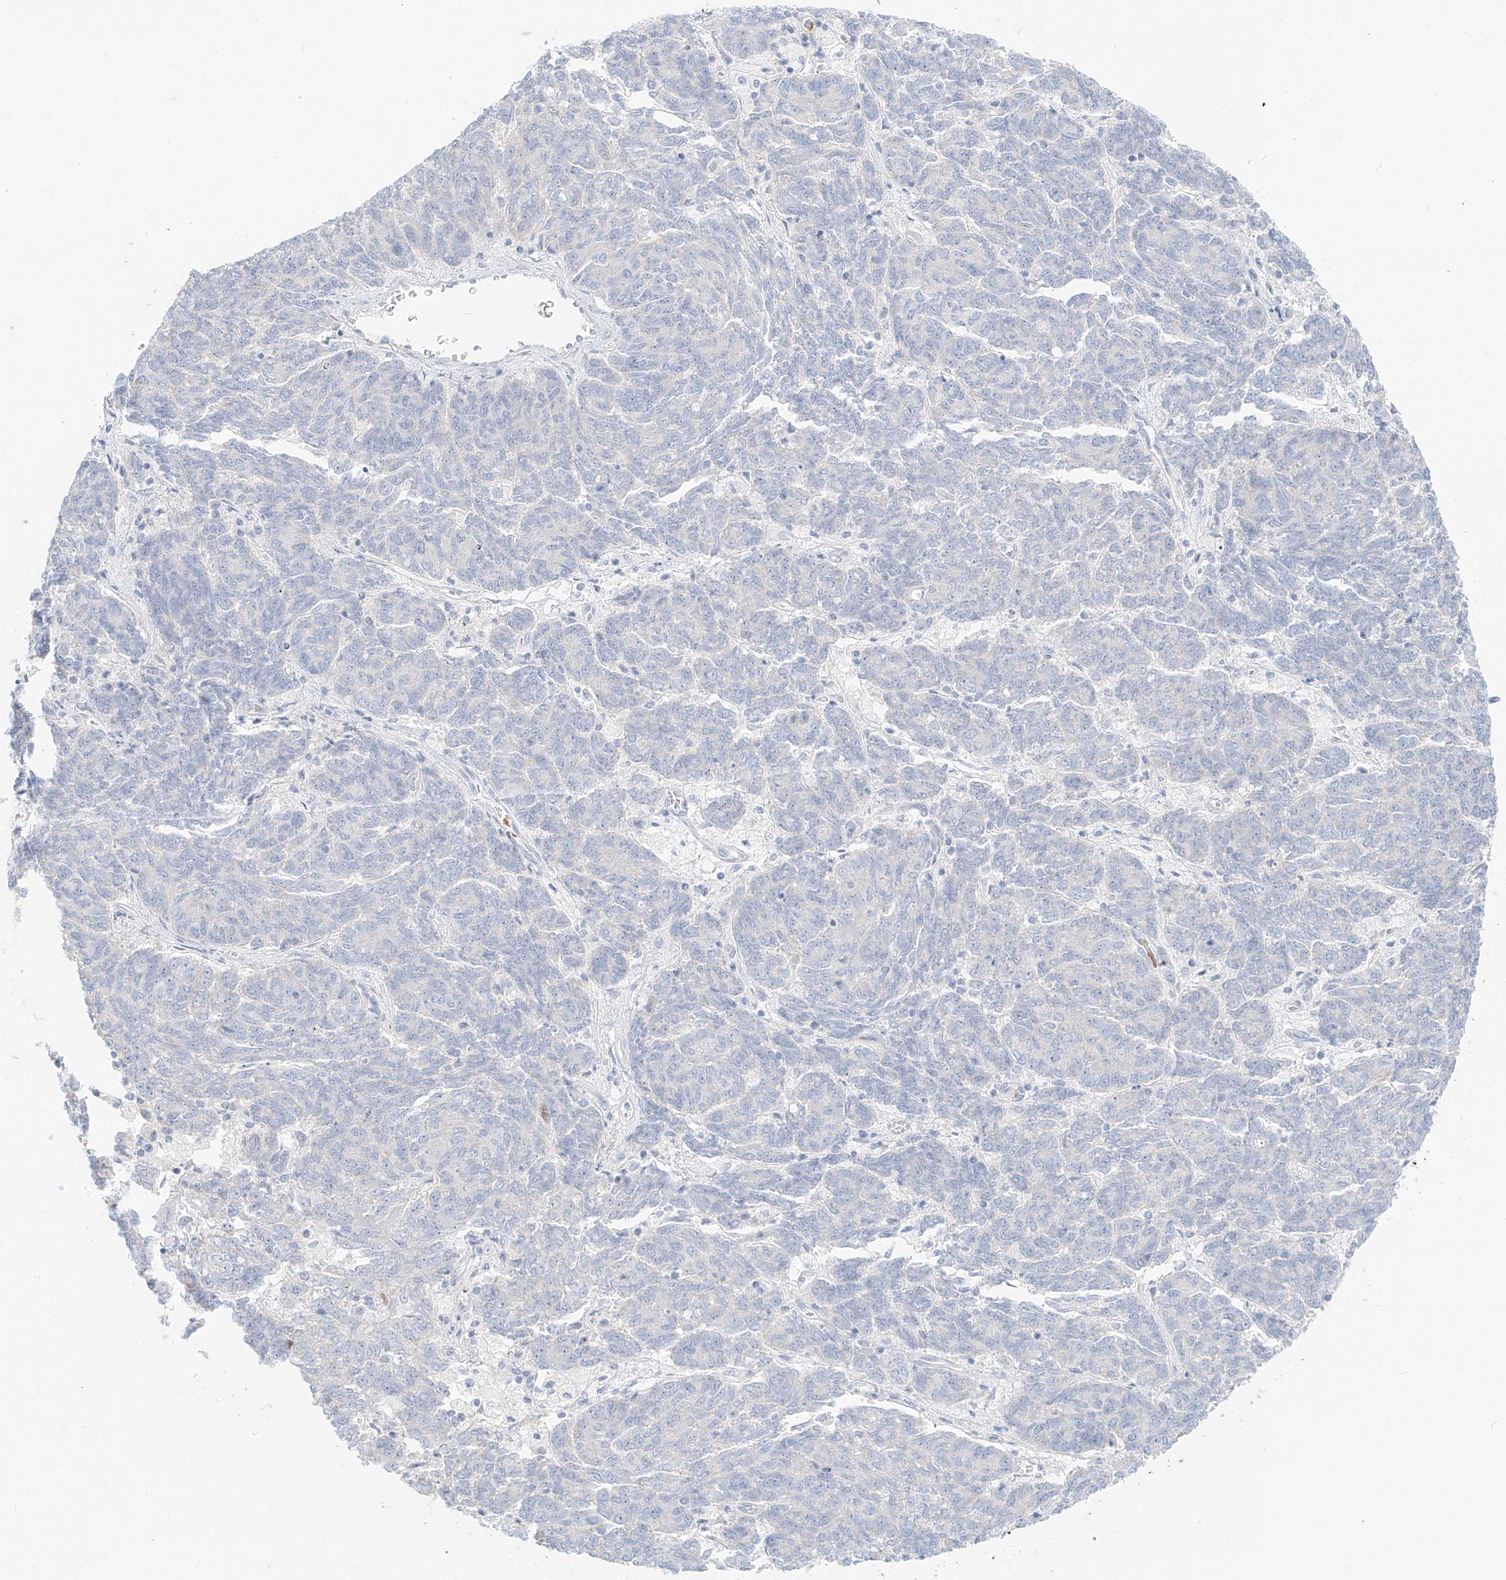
{"staining": {"intensity": "negative", "quantity": "none", "location": "none"}, "tissue": "endometrial cancer", "cell_type": "Tumor cells", "image_type": "cancer", "snomed": [{"axis": "morphology", "description": "Adenocarcinoma, NOS"}, {"axis": "topography", "description": "Endometrium"}], "caption": "Tumor cells show no significant protein expression in endometrial adenocarcinoma.", "gene": "PGC", "patient": {"sex": "female", "age": 80}}